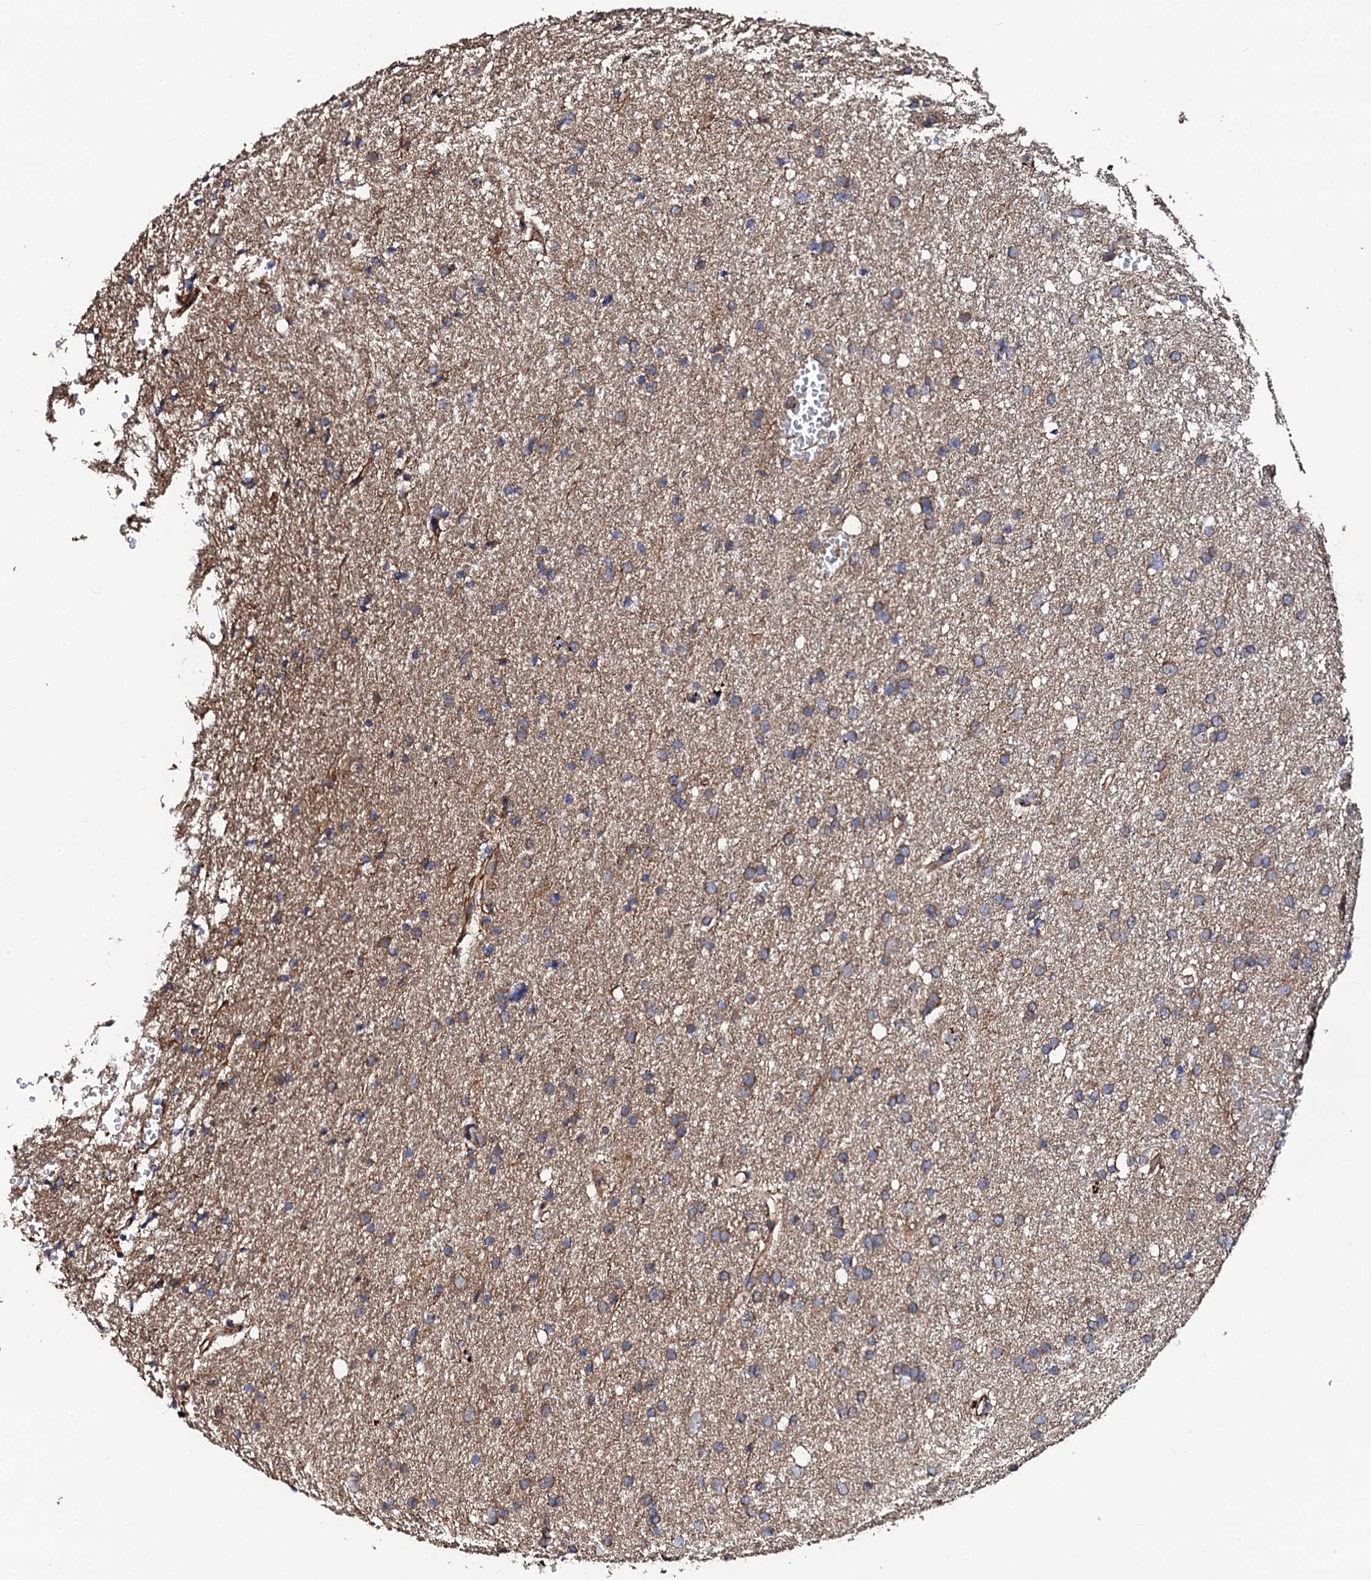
{"staining": {"intensity": "weak", "quantity": "<25%", "location": "cytoplasmic/membranous"}, "tissue": "glioma", "cell_type": "Tumor cells", "image_type": "cancer", "snomed": [{"axis": "morphology", "description": "Glioma, malignant, High grade"}, {"axis": "topography", "description": "Cerebral cortex"}], "caption": "Immunohistochemistry (IHC) photomicrograph of neoplastic tissue: glioma stained with DAB demonstrates no significant protein expression in tumor cells.", "gene": "CKAP5", "patient": {"sex": "female", "age": 36}}